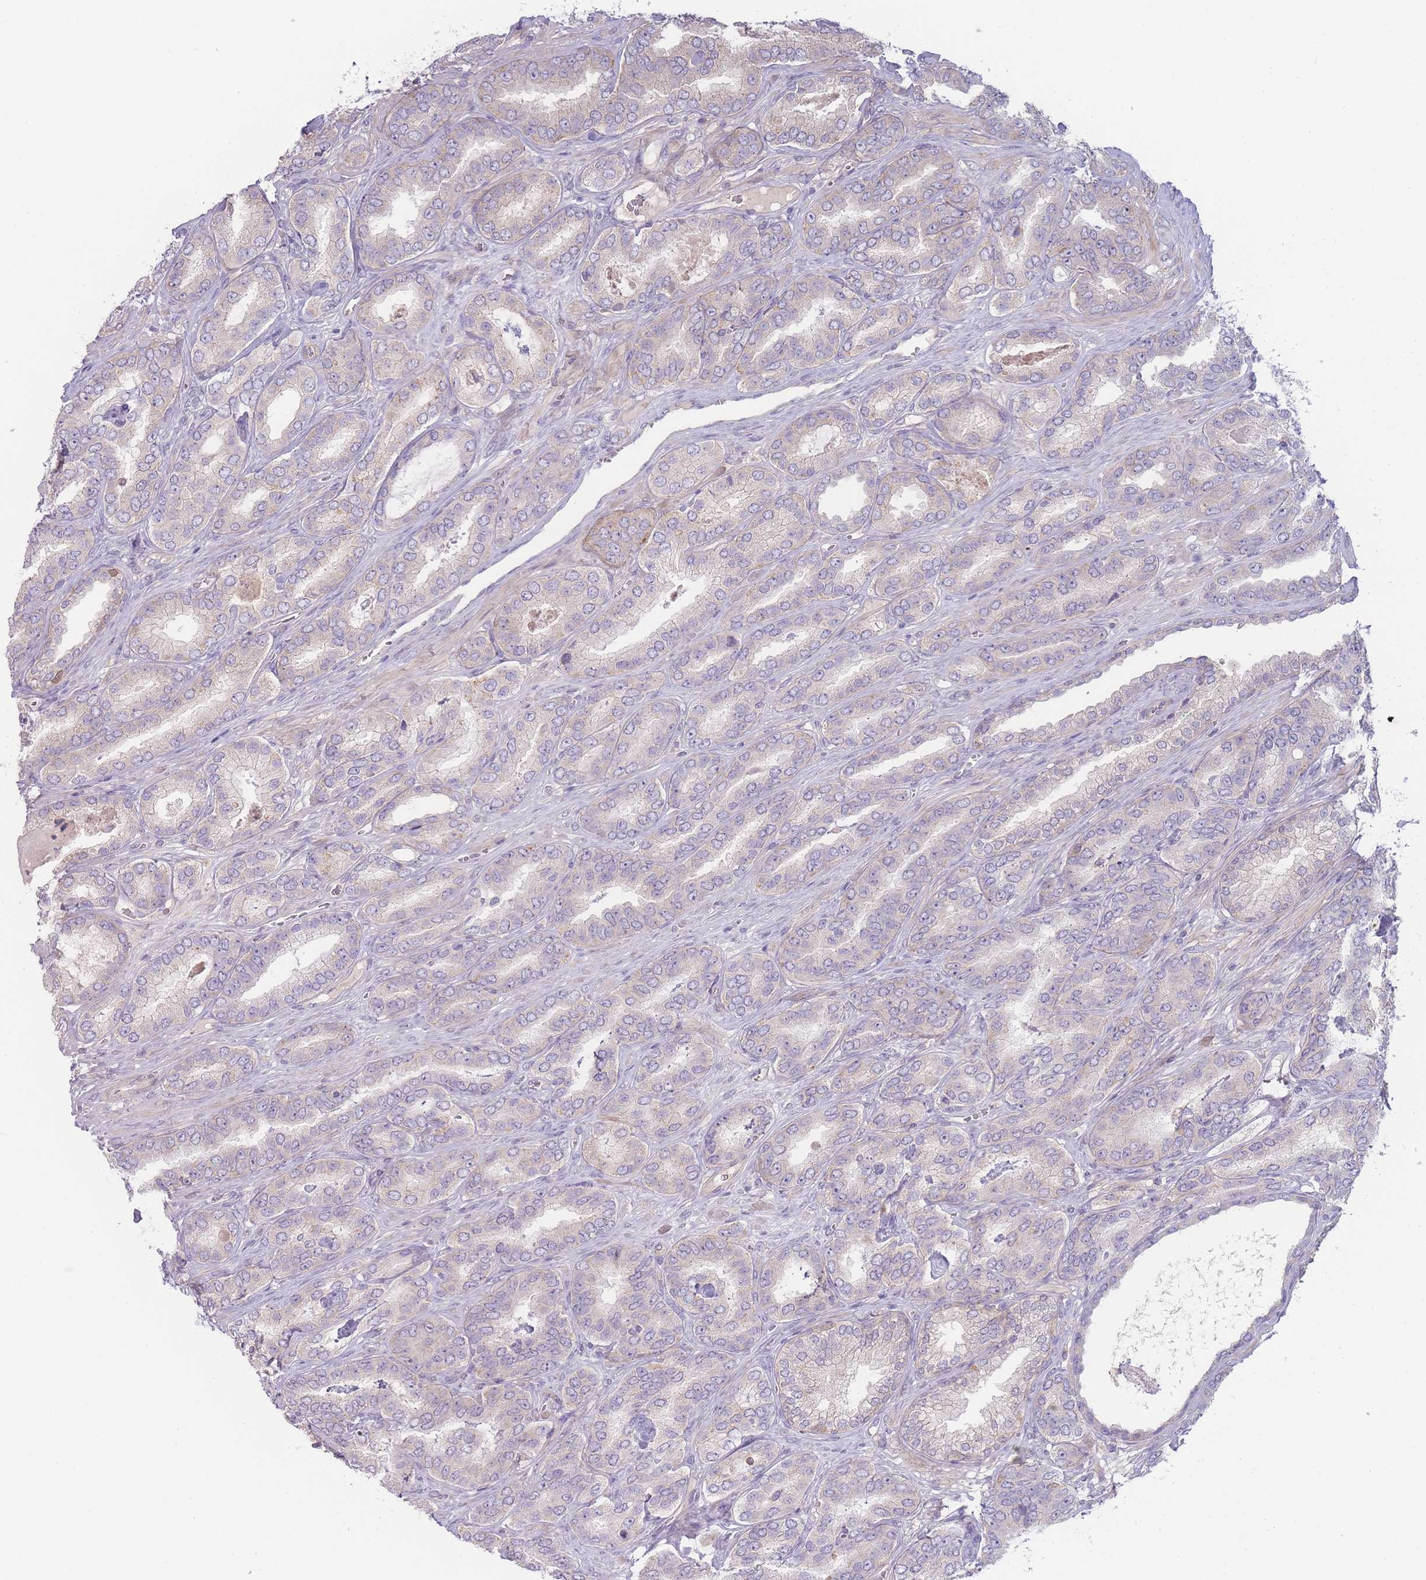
{"staining": {"intensity": "weak", "quantity": "25%-75%", "location": "cytoplasmic/membranous"}, "tissue": "prostate cancer", "cell_type": "Tumor cells", "image_type": "cancer", "snomed": [{"axis": "morphology", "description": "Adenocarcinoma, High grade"}, {"axis": "topography", "description": "Prostate"}], "caption": "Protein analysis of high-grade adenocarcinoma (prostate) tissue shows weak cytoplasmic/membranous expression in about 25%-75% of tumor cells.", "gene": "SPHKAP", "patient": {"sex": "male", "age": 72}}